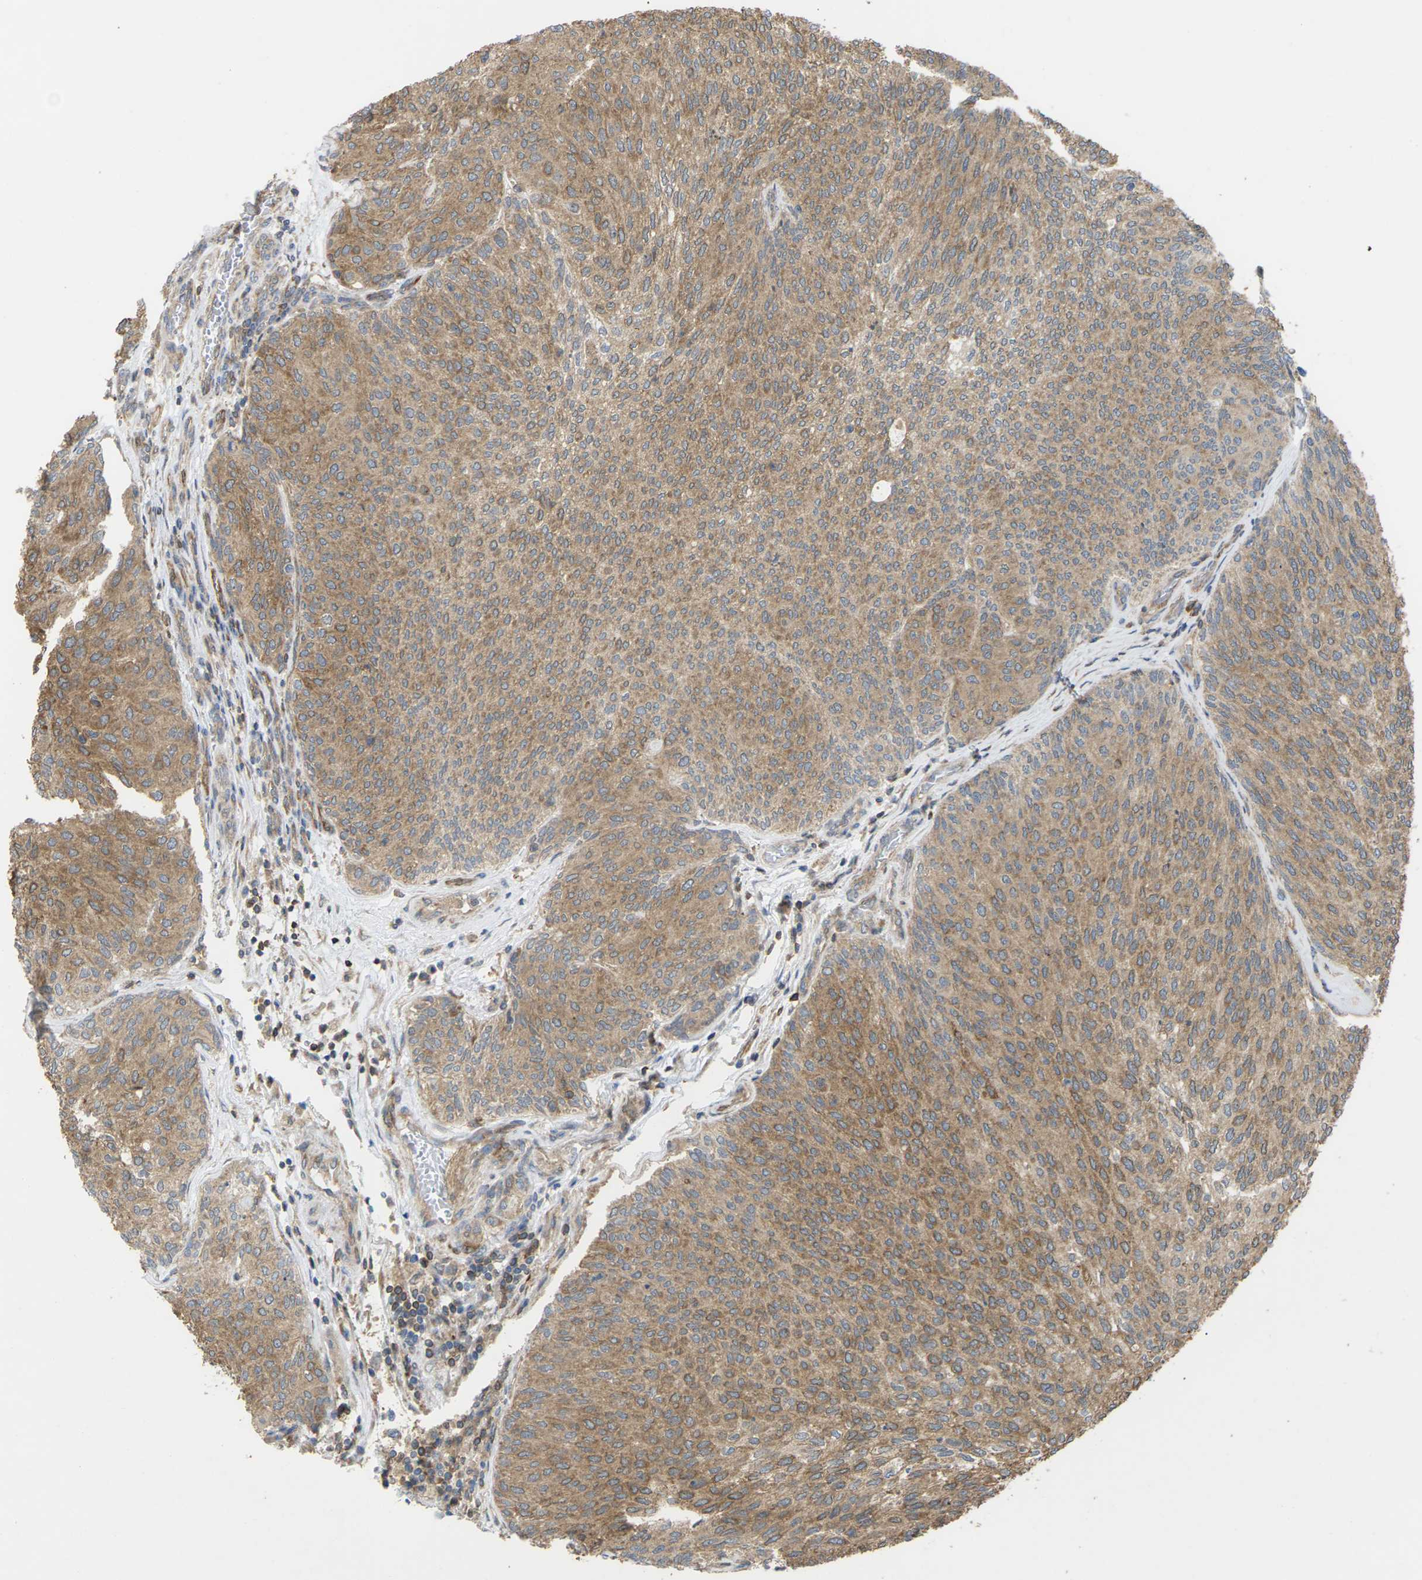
{"staining": {"intensity": "moderate", "quantity": ">75%", "location": "cytoplasmic/membranous"}, "tissue": "urothelial cancer", "cell_type": "Tumor cells", "image_type": "cancer", "snomed": [{"axis": "morphology", "description": "Urothelial carcinoma, Low grade"}, {"axis": "topography", "description": "Urinary bladder"}], "caption": "Urothelial carcinoma (low-grade) was stained to show a protein in brown. There is medium levels of moderate cytoplasmic/membranous staining in approximately >75% of tumor cells.", "gene": "TIAM1", "patient": {"sex": "female", "age": 79}}